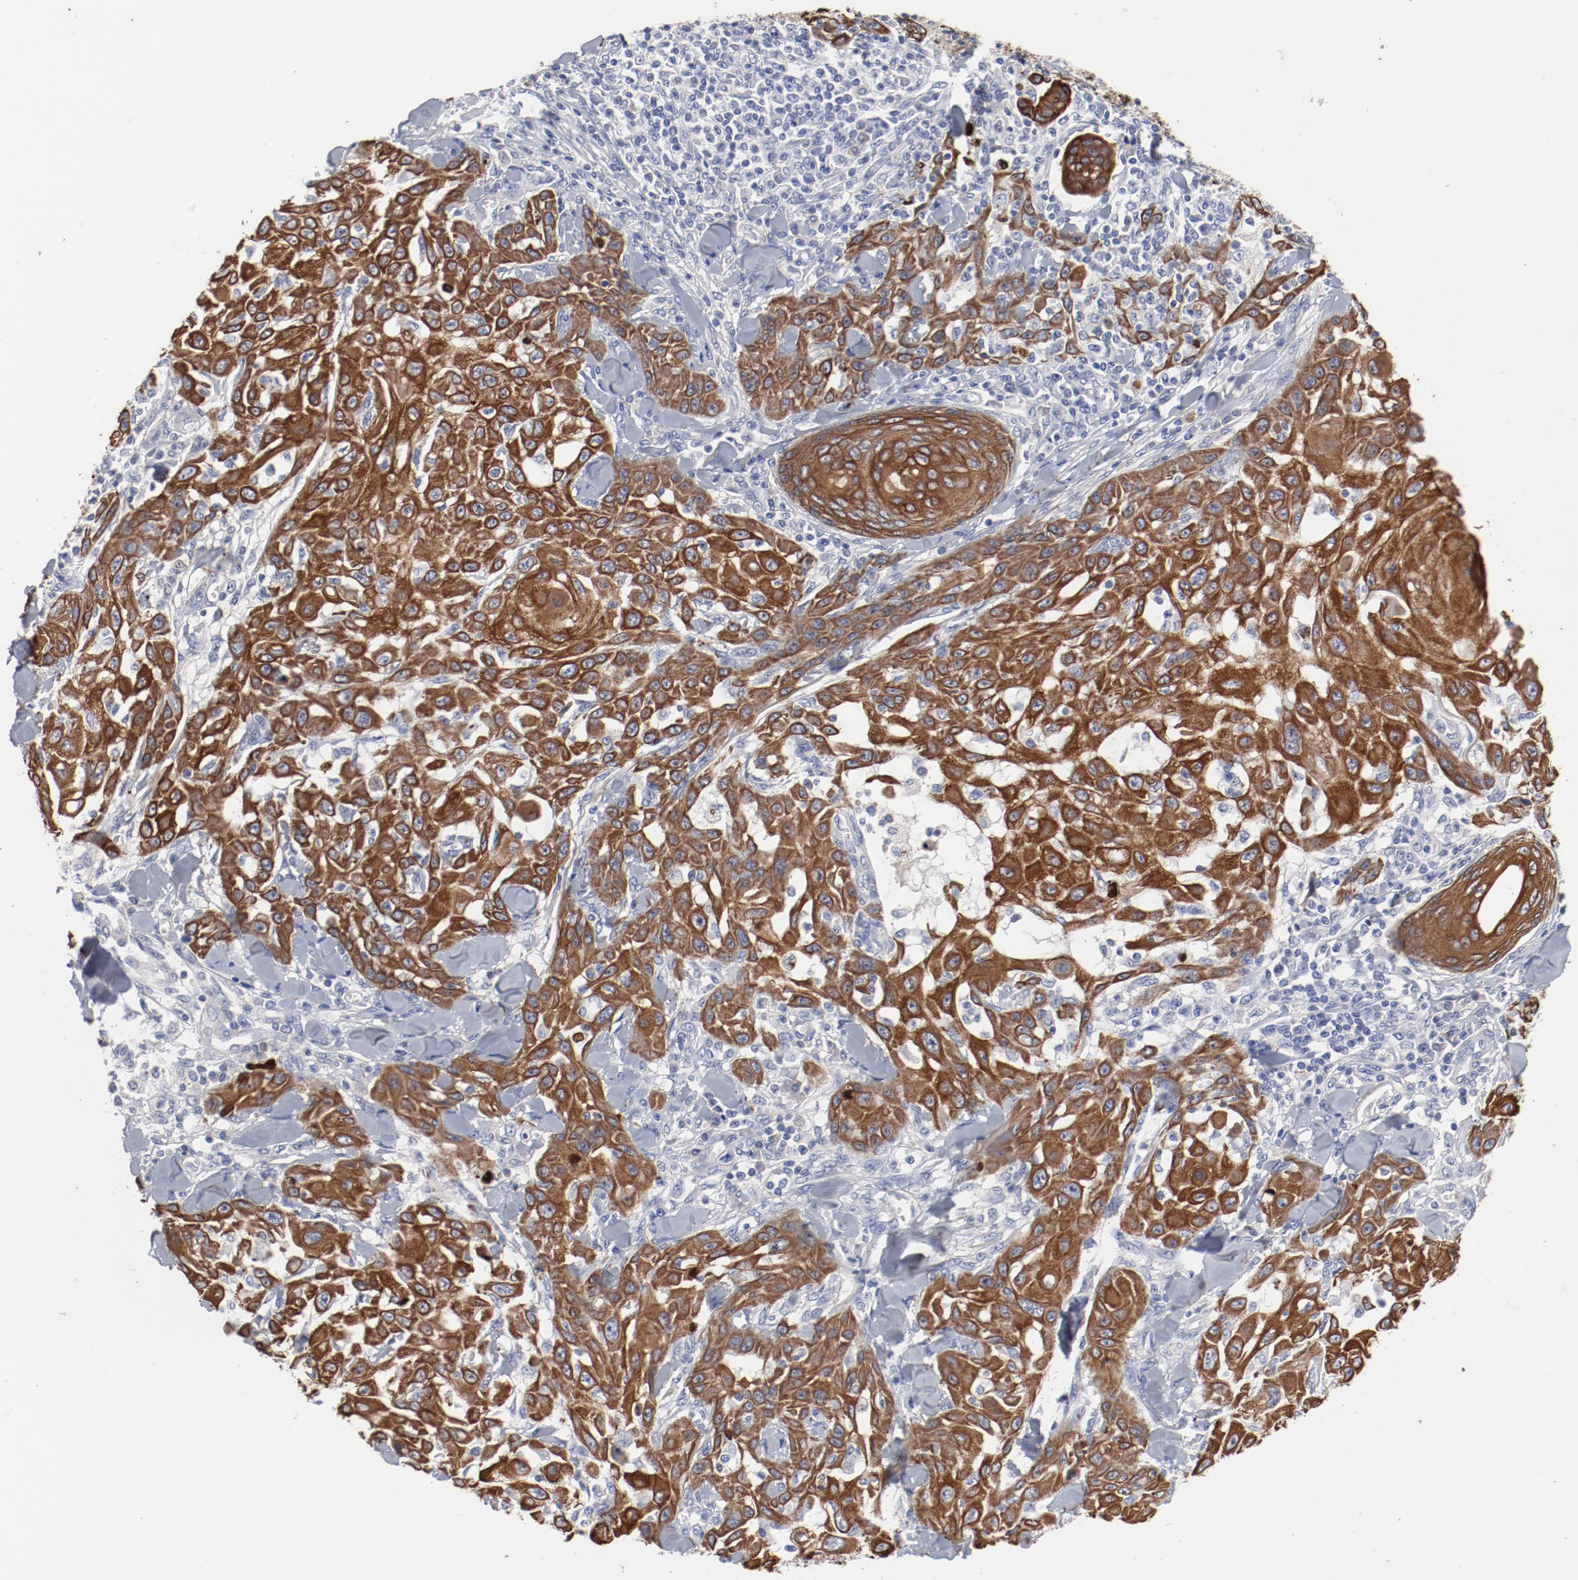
{"staining": {"intensity": "strong", "quantity": ">75%", "location": "cytoplasmic/membranous"}, "tissue": "skin cancer", "cell_type": "Tumor cells", "image_type": "cancer", "snomed": [{"axis": "morphology", "description": "Squamous cell carcinoma, NOS"}, {"axis": "topography", "description": "Skin"}], "caption": "DAB immunohistochemical staining of skin cancer shows strong cytoplasmic/membranous protein positivity in about >75% of tumor cells. (DAB = brown stain, brightfield microscopy at high magnification).", "gene": "TSPAN6", "patient": {"sex": "male", "age": 24}}